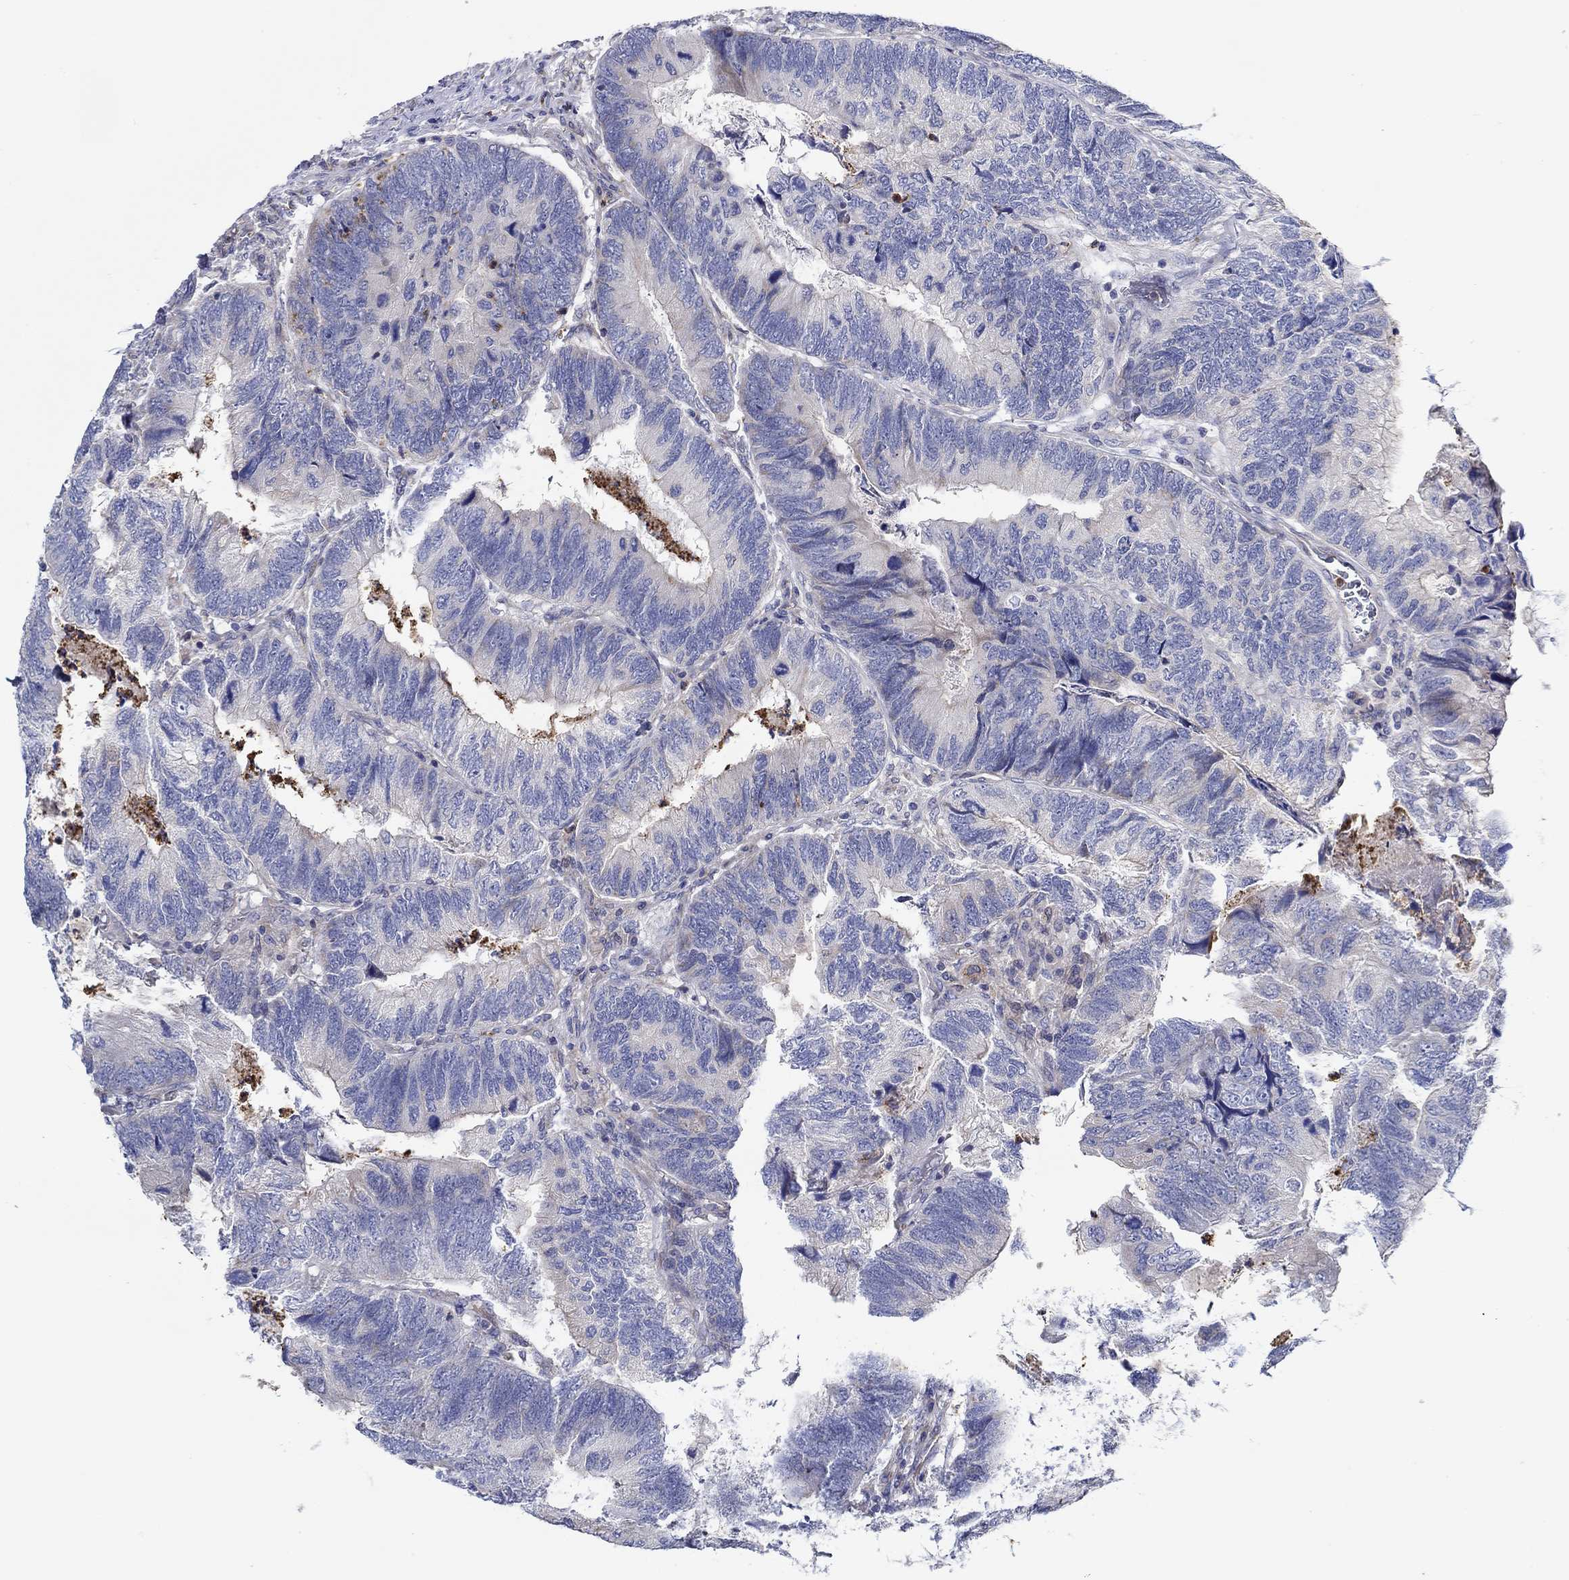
{"staining": {"intensity": "negative", "quantity": "none", "location": "none"}, "tissue": "colorectal cancer", "cell_type": "Tumor cells", "image_type": "cancer", "snomed": [{"axis": "morphology", "description": "Adenocarcinoma, NOS"}, {"axis": "topography", "description": "Colon"}], "caption": "An immunohistochemistry micrograph of adenocarcinoma (colorectal) is shown. There is no staining in tumor cells of adenocarcinoma (colorectal).", "gene": "CFAP61", "patient": {"sex": "female", "age": 67}}